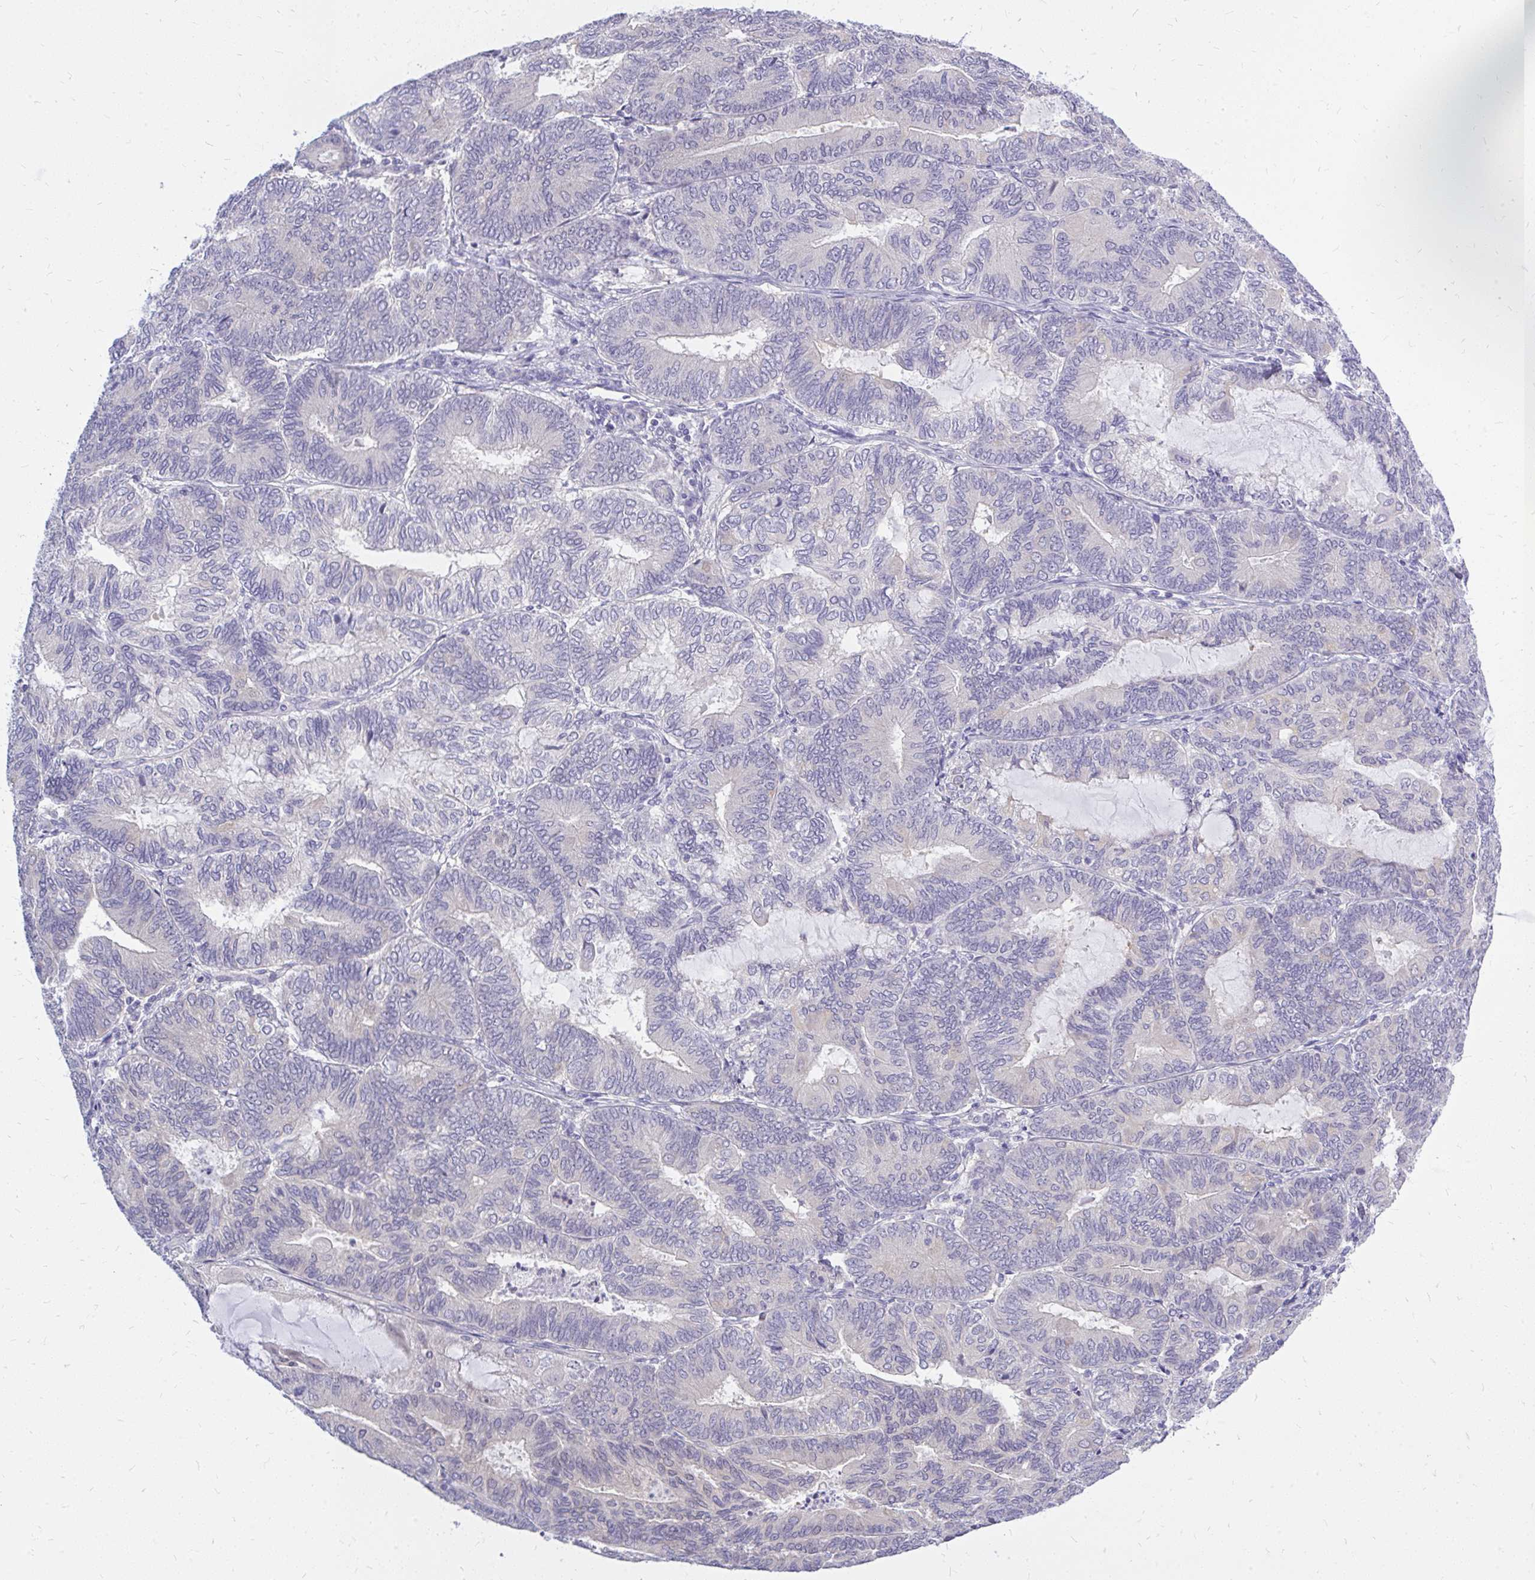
{"staining": {"intensity": "negative", "quantity": "none", "location": "none"}, "tissue": "endometrial cancer", "cell_type": "Tumor cells", "image_type": "cancer", "snomed": [{"axis": "morphology", "description": "Adenocarcinoma, NOS"}, {"axis": "topography", "description": "Endometrium"}], "caption": "Endometrial adenocarcinoma was stained to show a protein in brown. There is no significant expression in tumor cells.", "gene": "MAP1LC3A", "patient": {"sex": "female", "age": 81}}